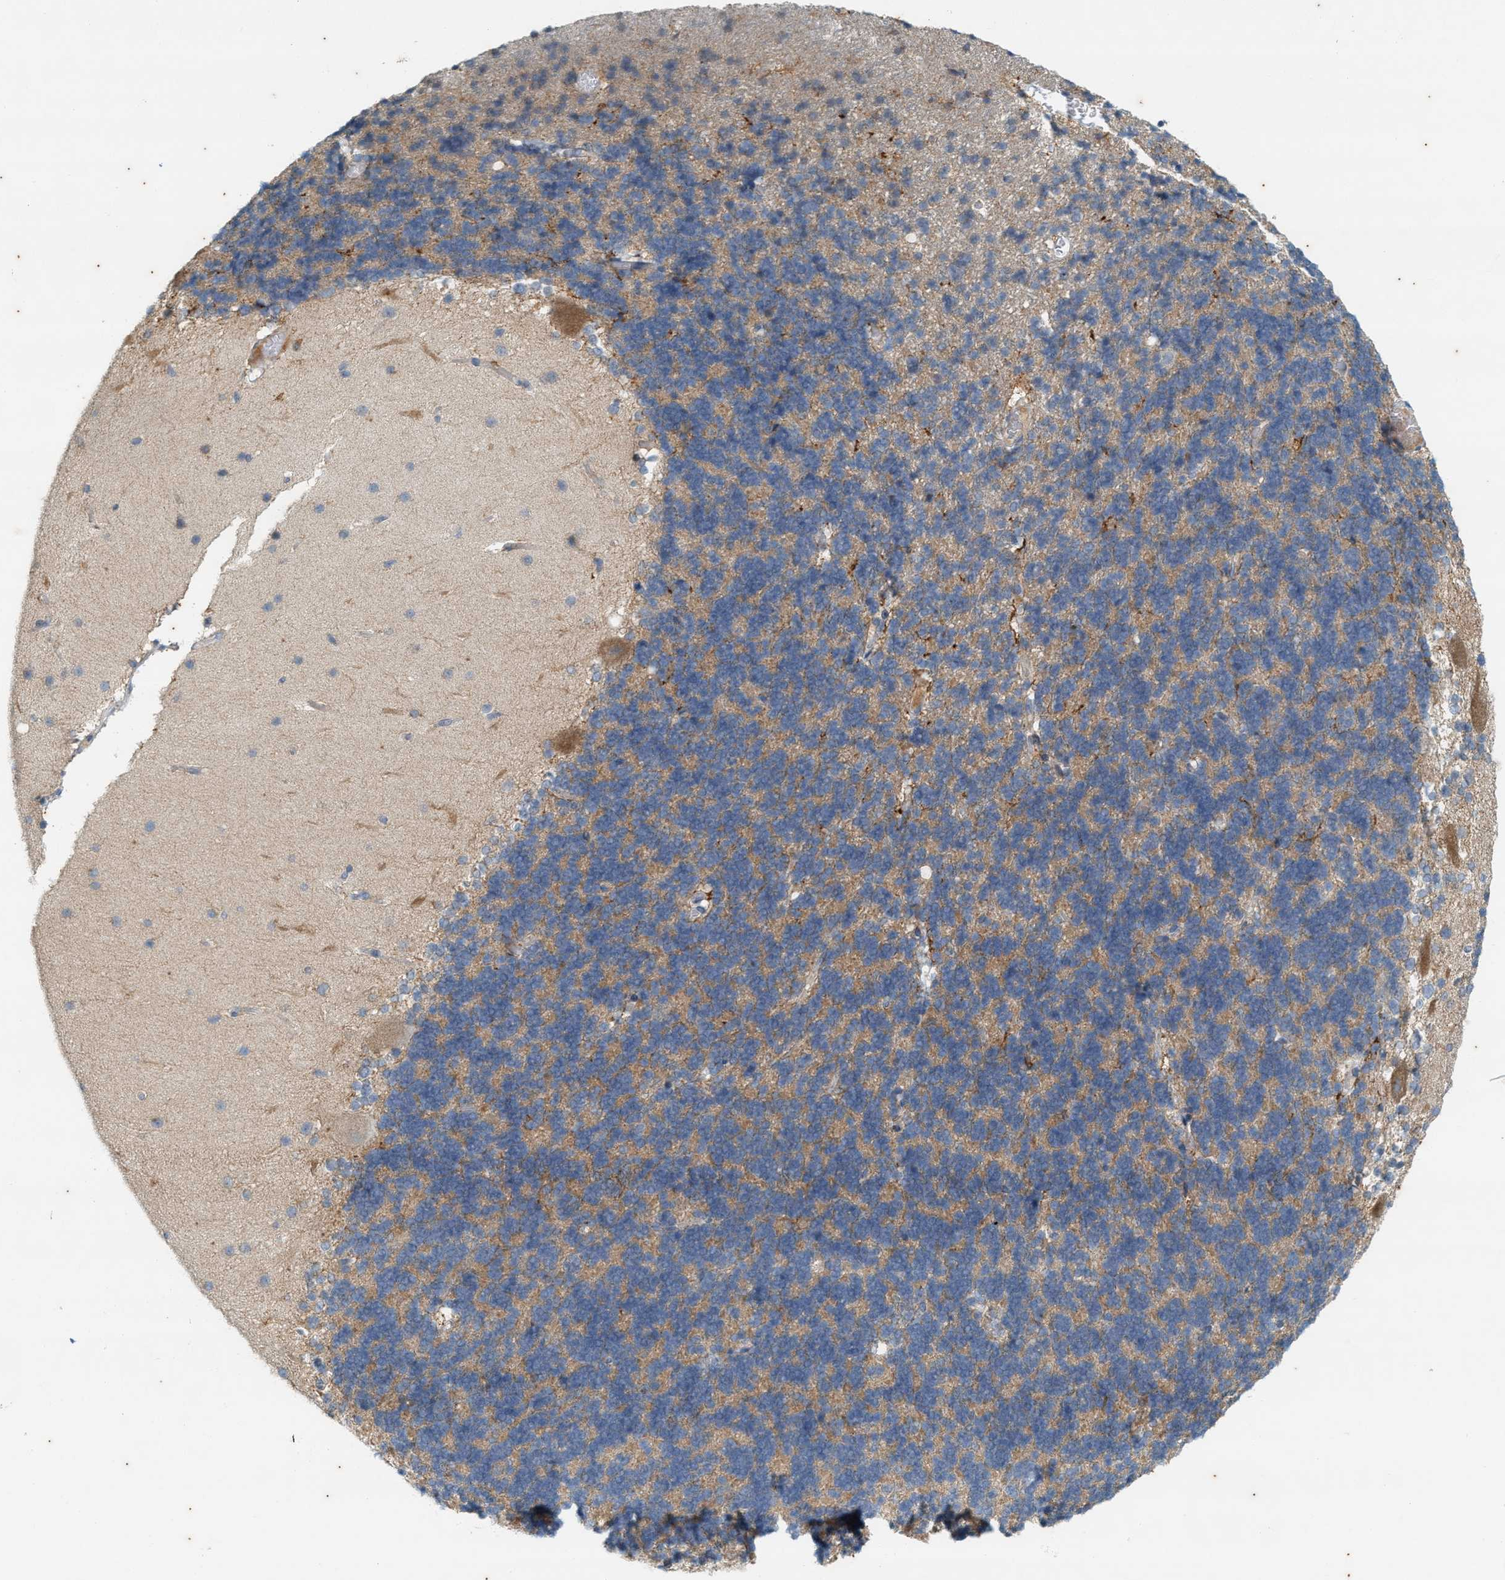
{"staining": {"intensity": "moderate", "quantity": "25%-75%", "location": "cytoplasmic/membranous"}, "tissue": "cerebellum", "cell_type": "Cells in granular layer", "image_type": "normal", "snomed": [{"axis": "morphology", "description": "Normal tissue, NOS"}, {"axis": "topography", "description": "Cerebellum"}], "caption": "Moderate cytoplasmic/membranous staining is identified in approximately 25%-75% of cells in granular layer in unremarkable cerebellum. (DAB IHC, brown staining for protein, blue staining for nuclei).", "gene": "CHPF2", "patient": {"sex": "female", "age": 19}}